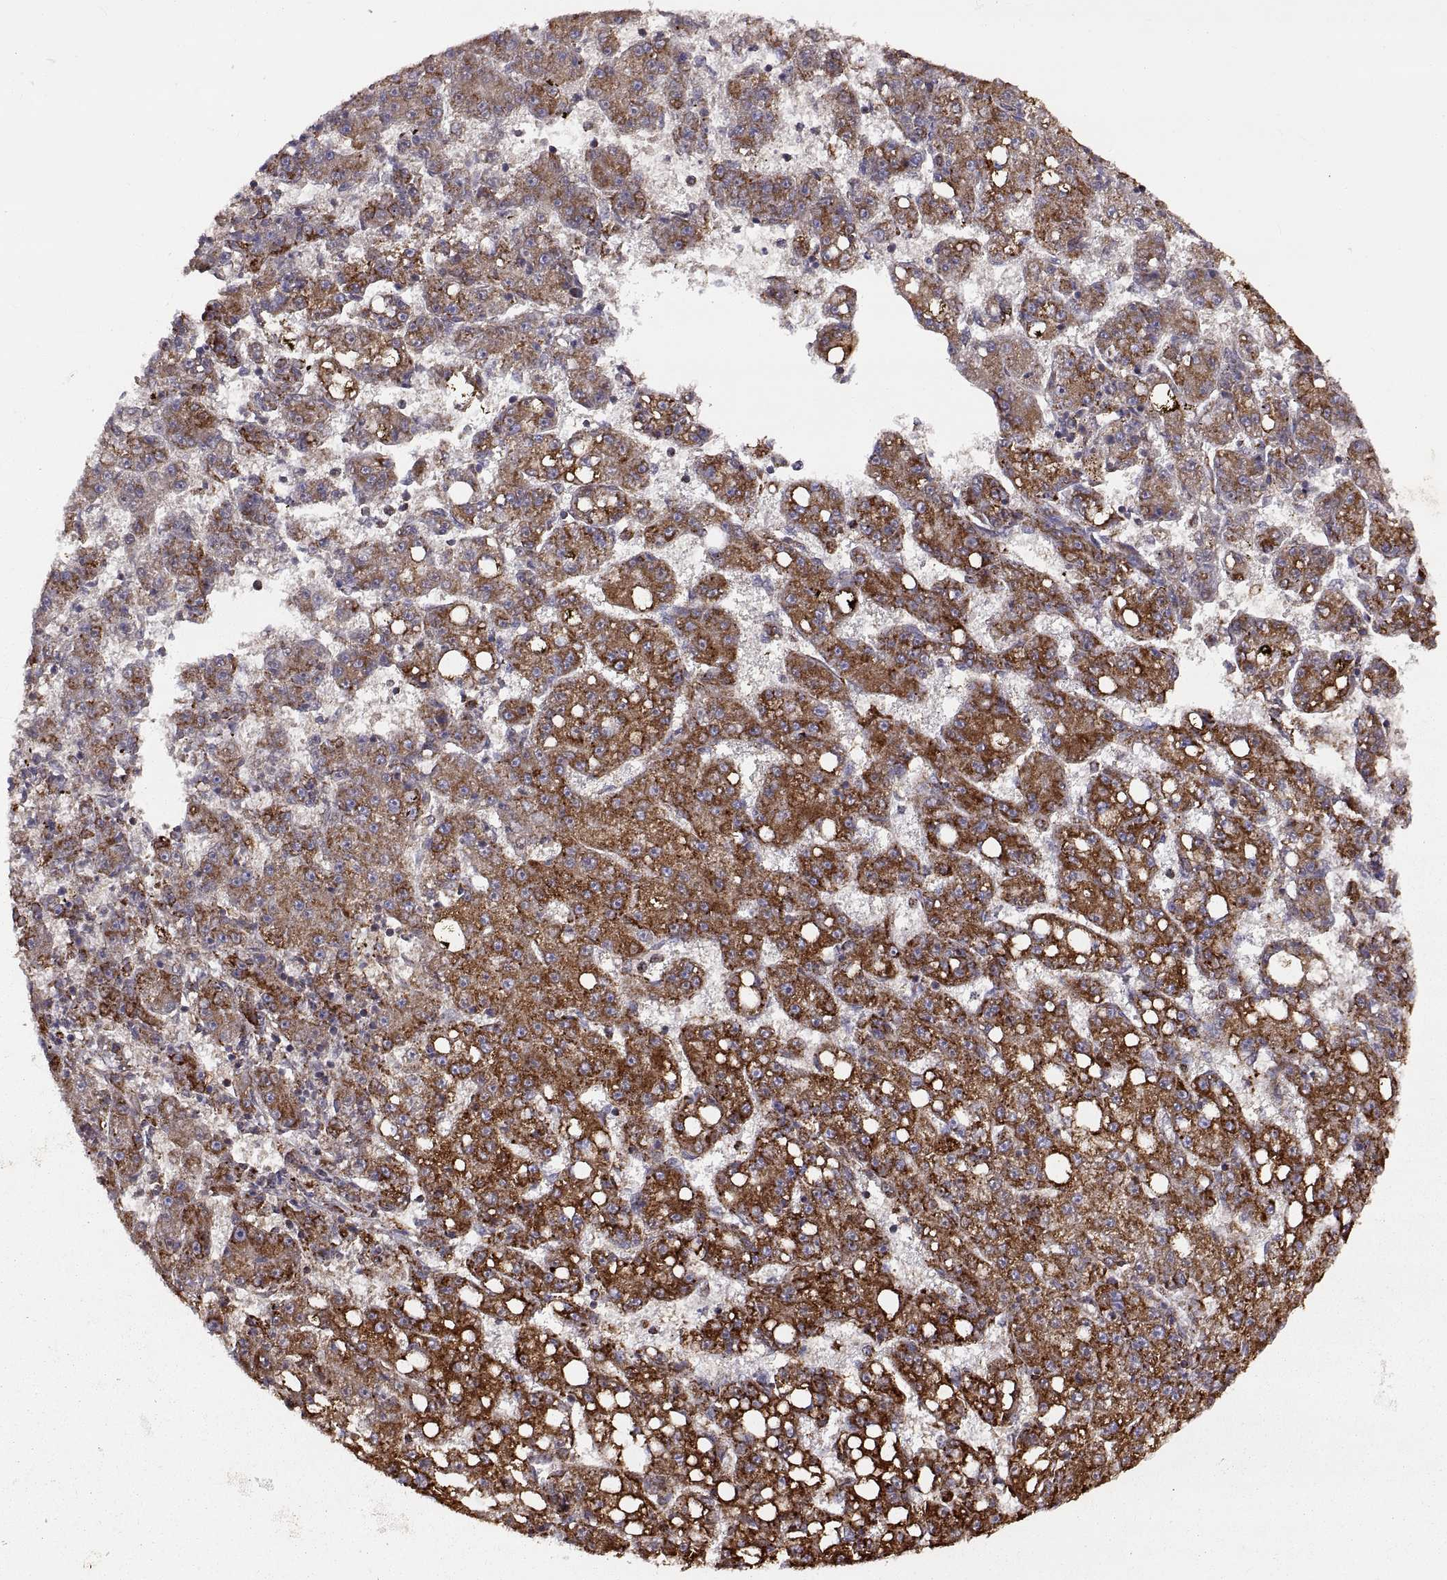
{"staining": {"intensity": "strong", "quantity": ">75%", "location": "cytoplasmic/membranous"}, "tissue": "liver cancer", "cell_type": "Tumor cells", "image_type": "cancer", "snomed": [{"axis": "morphology", "description": "Carcinoma, Hepatocellular, NOS"}, {"axis": "topography", "description": "Liver"}], "caption": "The immunohistochemical stain labels strong cytoplasmic/membranous positivity in tumor cells of liver cancer tissue.", "gene": "ARSD", "patient": {"sex": "female", "age": 65}}